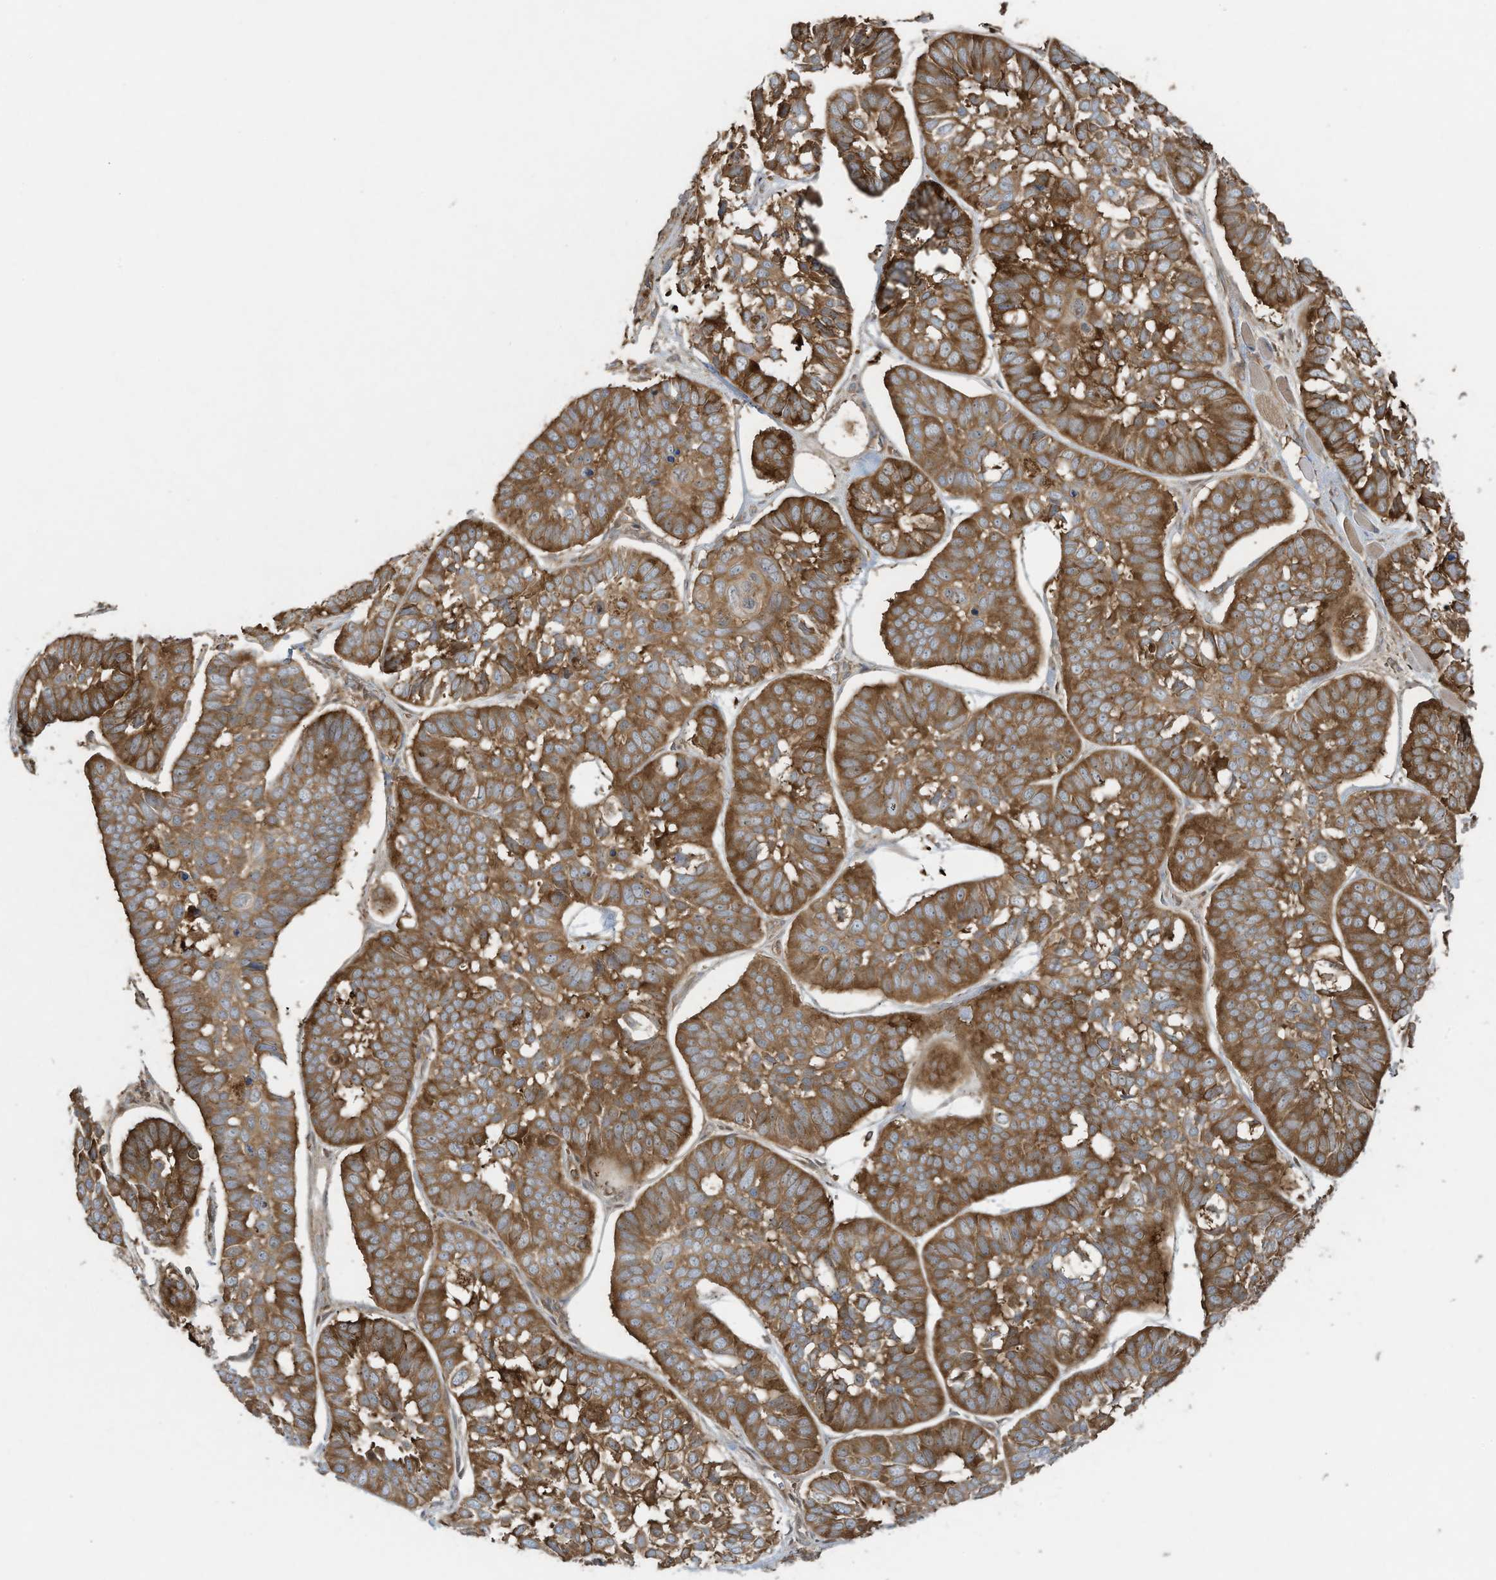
{"staining": {"intensity": "strong", "quantity": "25%-75%", "location": "cytoplasmic/membranous"}, "tissue": "skin cancer", "cell_type": "Tumor cells", "image_type": "cancer", "snomed": [{"axis": "morphology", "description": "Basal cell carcinoma"}, {"axis": "topography", "description": "Skin"}], "caption": "Immunohistochemistry (IHC) photomicrograph of neoplastic tissue: human skin basal cell carcinoma stained using immunohistochemistry (IHC) exhibits high levels of strong protein expression localized specifically in the cytoplasmic/membranous of tumor cells, appearing as a cytoplasmic/membranous brown color.", "gene": "OLA1", "patient": {"sex": "male", "age": 62}}